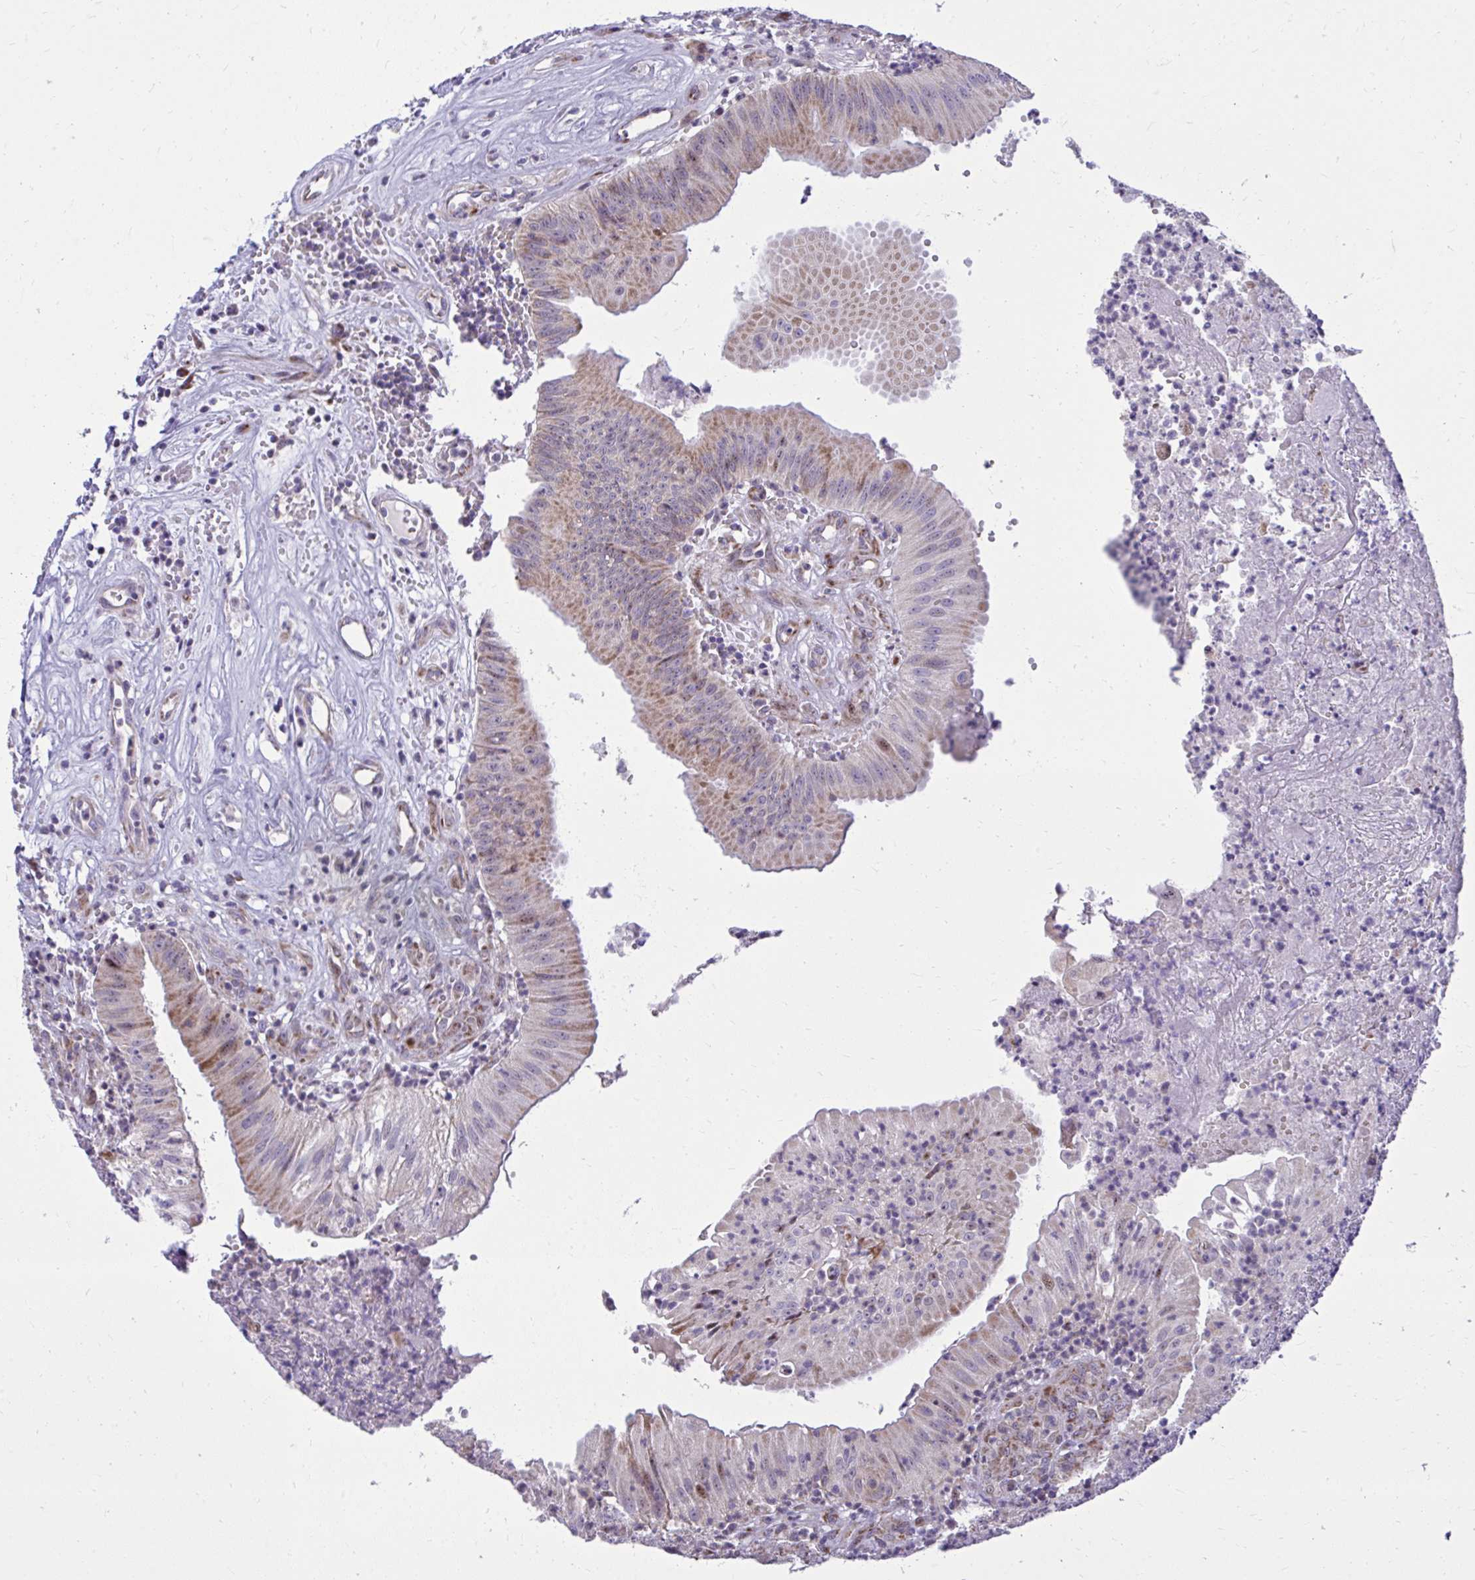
{"staining": {"intensity": "moderate", "quantity": "<25%", "location": "cytoplasmic/membranous"}, "tissue": "head and neck cancer", "cell_type": "Tumor cells", "image_type": "cancer", "snomed": [{"axis": "morphology", "description": "Adenocarcinoma, NOS"}, {"axis": "topography", "description": "Head-Neck"}], "caption": "Head and neck cancer (adenocarcinoma) stained for a protein exhibits moderate cytoplasmic/membranous positivity in tumor cells.", "gene": "GPRIN3", "patient": {"sex": "male", "age": 44}}